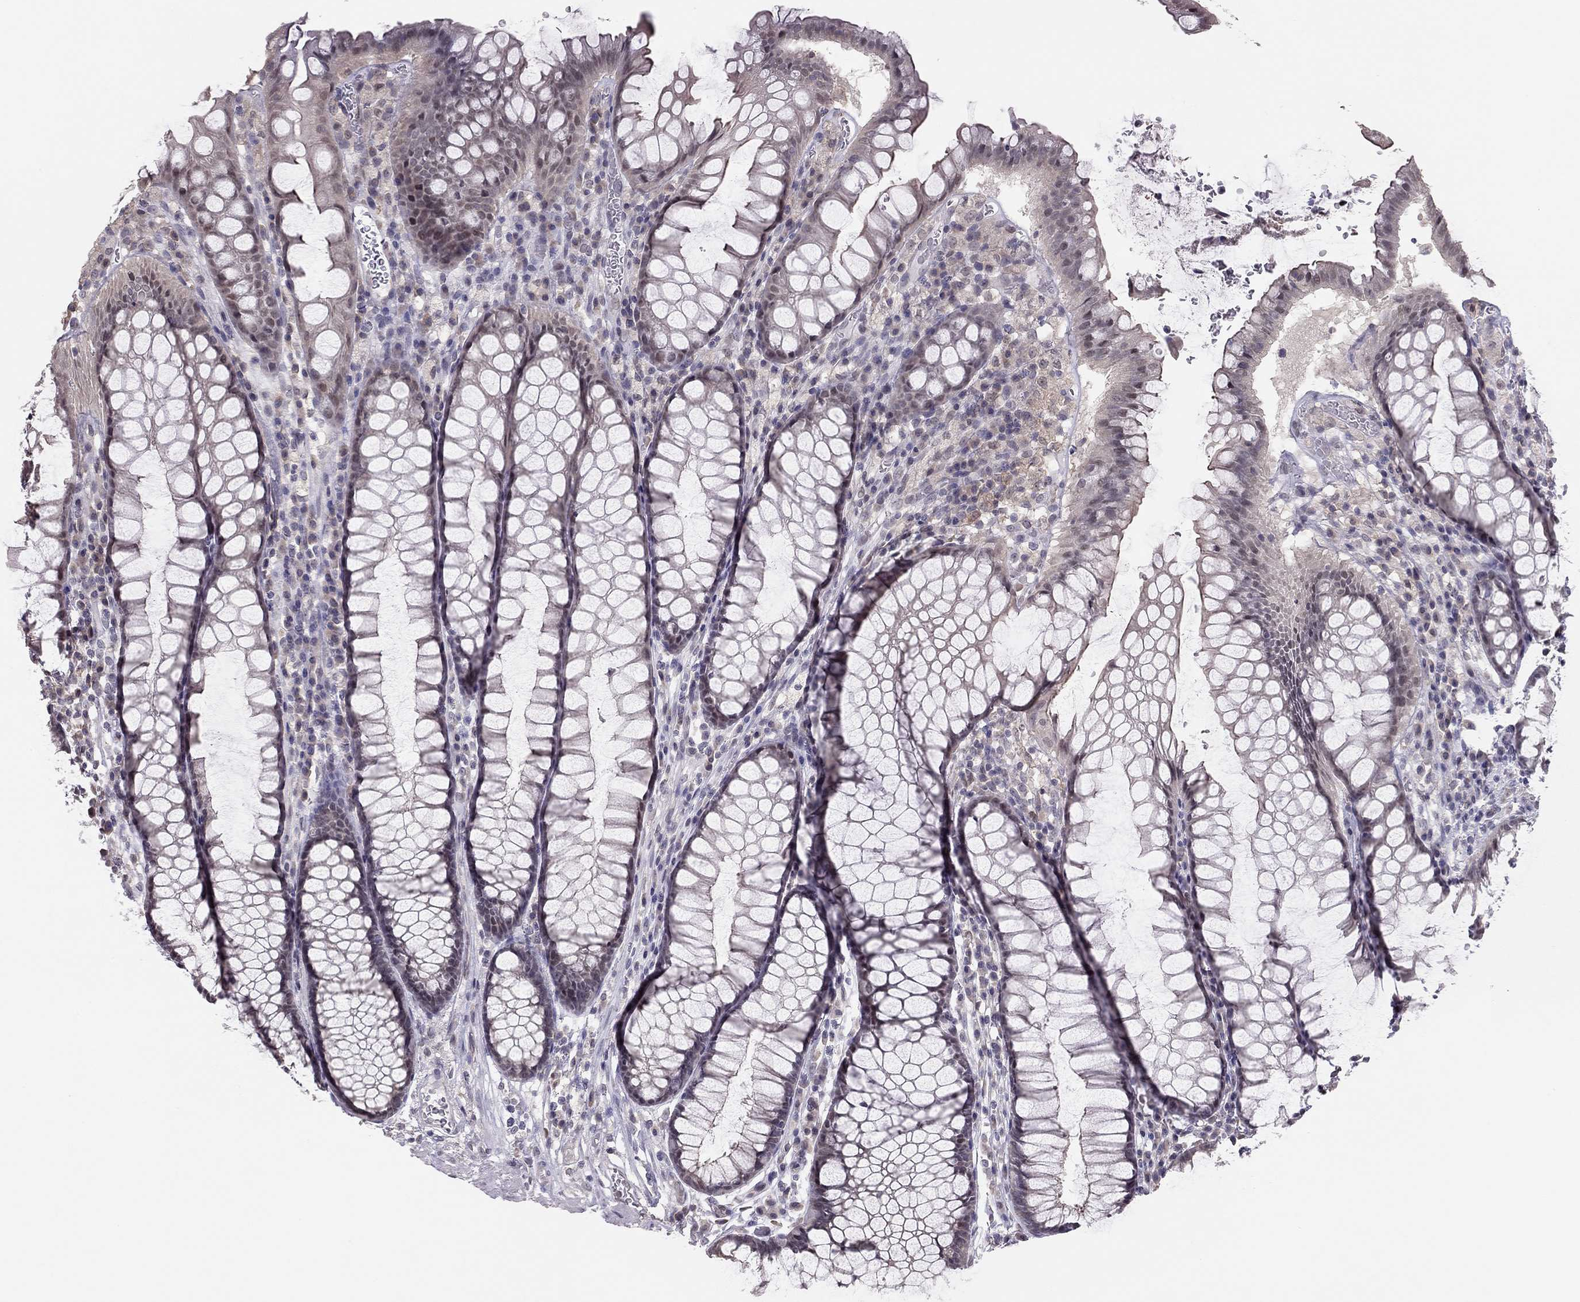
{"staining": {"intensity": "moderate", "quantity": "<25%", "location": "cytoplasmic/membranous"}, "tissue": "rectum", "cell_type": "Glandular cells", "image_type": "normal", "snomed": [{"axis": "morphology", "description": "Normal tissue, NOS"}, {"axis": "topography", "description": "Rectum"}], "caption": "Protein expression analysis of benign human rectum reveals moderate cytoplasmic/membranous positivity in approximately <25% of glandular cells.", "gene": "HSF2BP", "patient": {"sex": "female", "age": 68}}